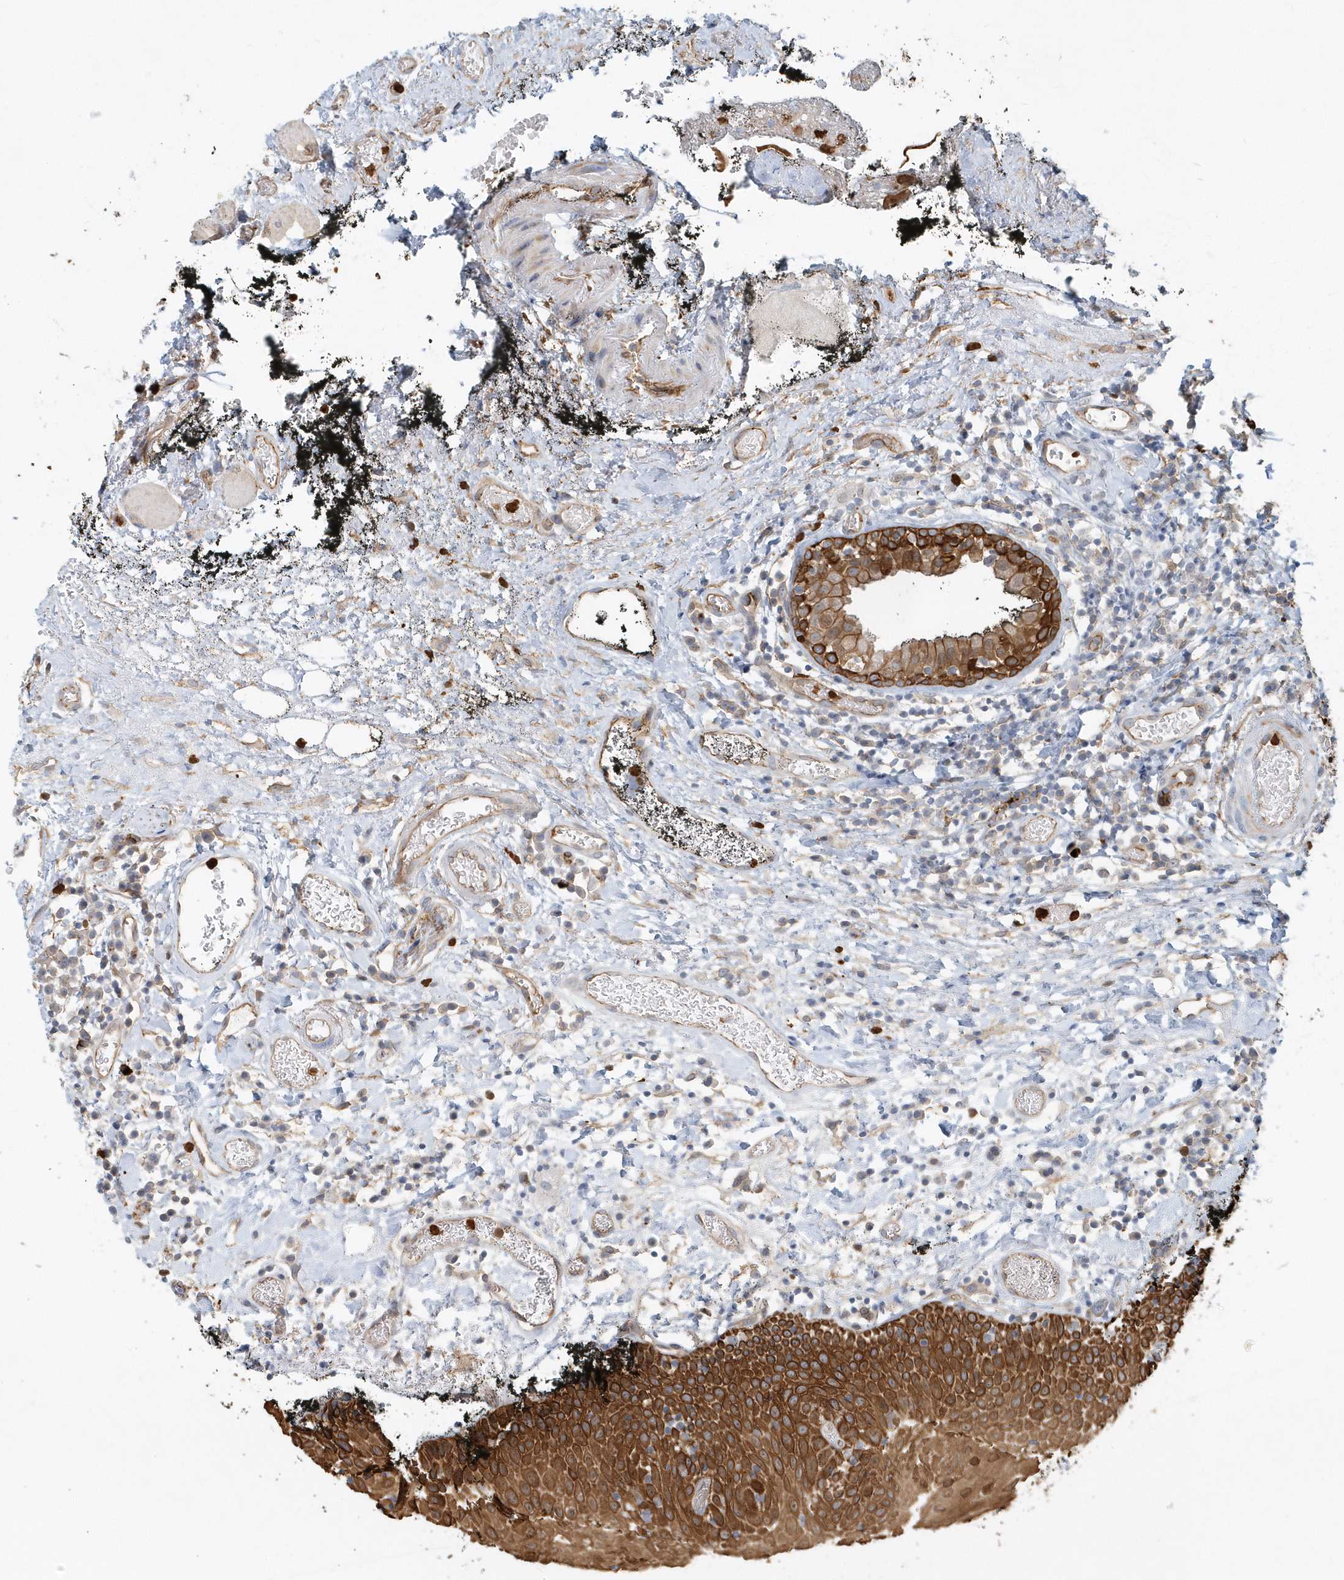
{"staining": {"intensity": "strong", "quantity": ">75%", "location": "cytoplasmic/membranous"}, "tissue": "oral mucosa", "cell_type": "Squamous epithelial cells", "image_type": "normal", "snomed": [{"axis": "morphology", "description": "Normal tissue, NOS"}, {"axis": "topography", "description": "Oral tissue"}], "caption": "Immunohistochemical staining of unremarkable human oral mucosa displays high levels of strong cytoplasmic/membranous expression in approximately >75% of squamous epithelial cells. (DAB (3,3'-diaminobenzidine) IHC, brown staining for protein, blue staining for nuclei).", "gene": "DNAH1", "patient": {"sex": "male", "age": 74}}